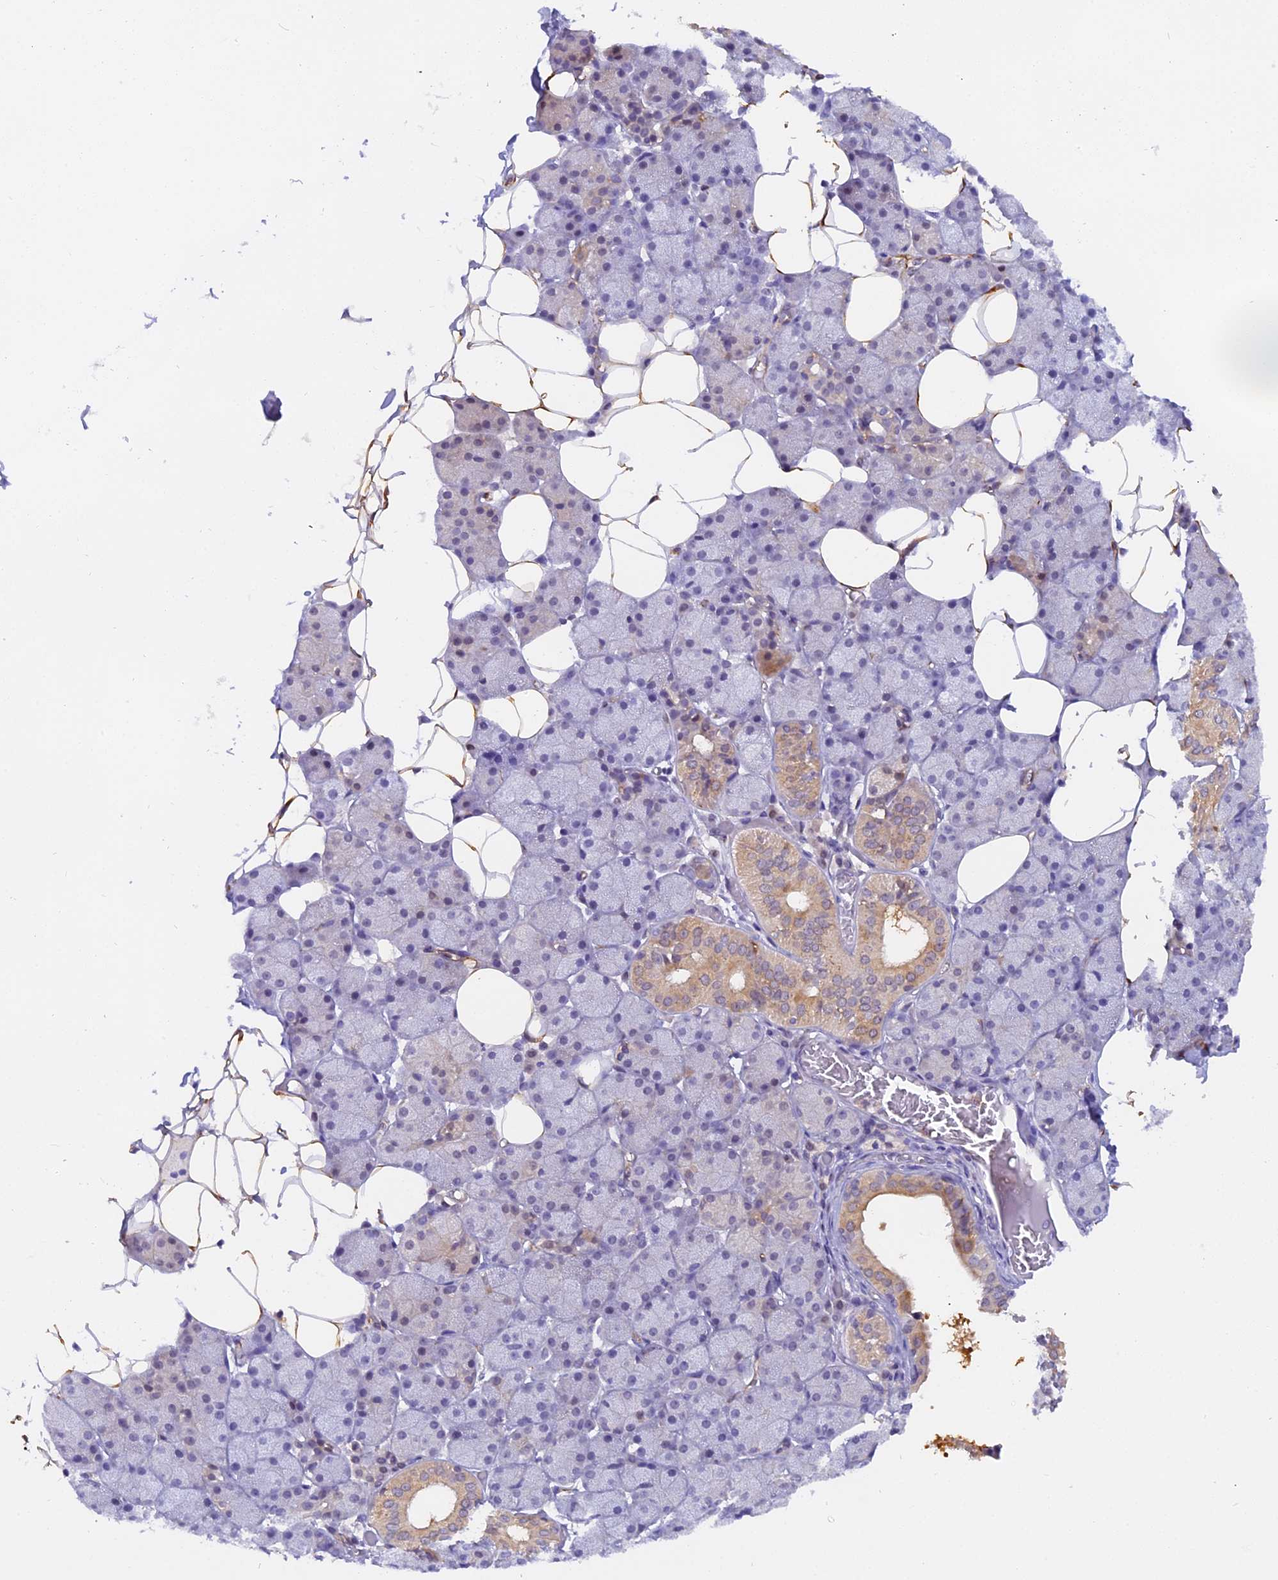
{"staining": {"intensity": "weak", "quantity": "25%-75%", "location": "cytoplasmic/membranous"}, "tissue": "salivary gland", "cell_type": "Glandular cells", "image_type": "normal", "snomed": [{"axis": "morphology", "description": "Normal tissue, NOS"}, {"axis": "topography", "description": "Salivary gland"}], "caption": "The photomicrograph displays a brown stain indicating the presence of a protein in the cytoplasmic/membranous of glandular cells in salivary gland.", "gene": "FAM118B", "patient": {"sex": "female", "age": 33}}